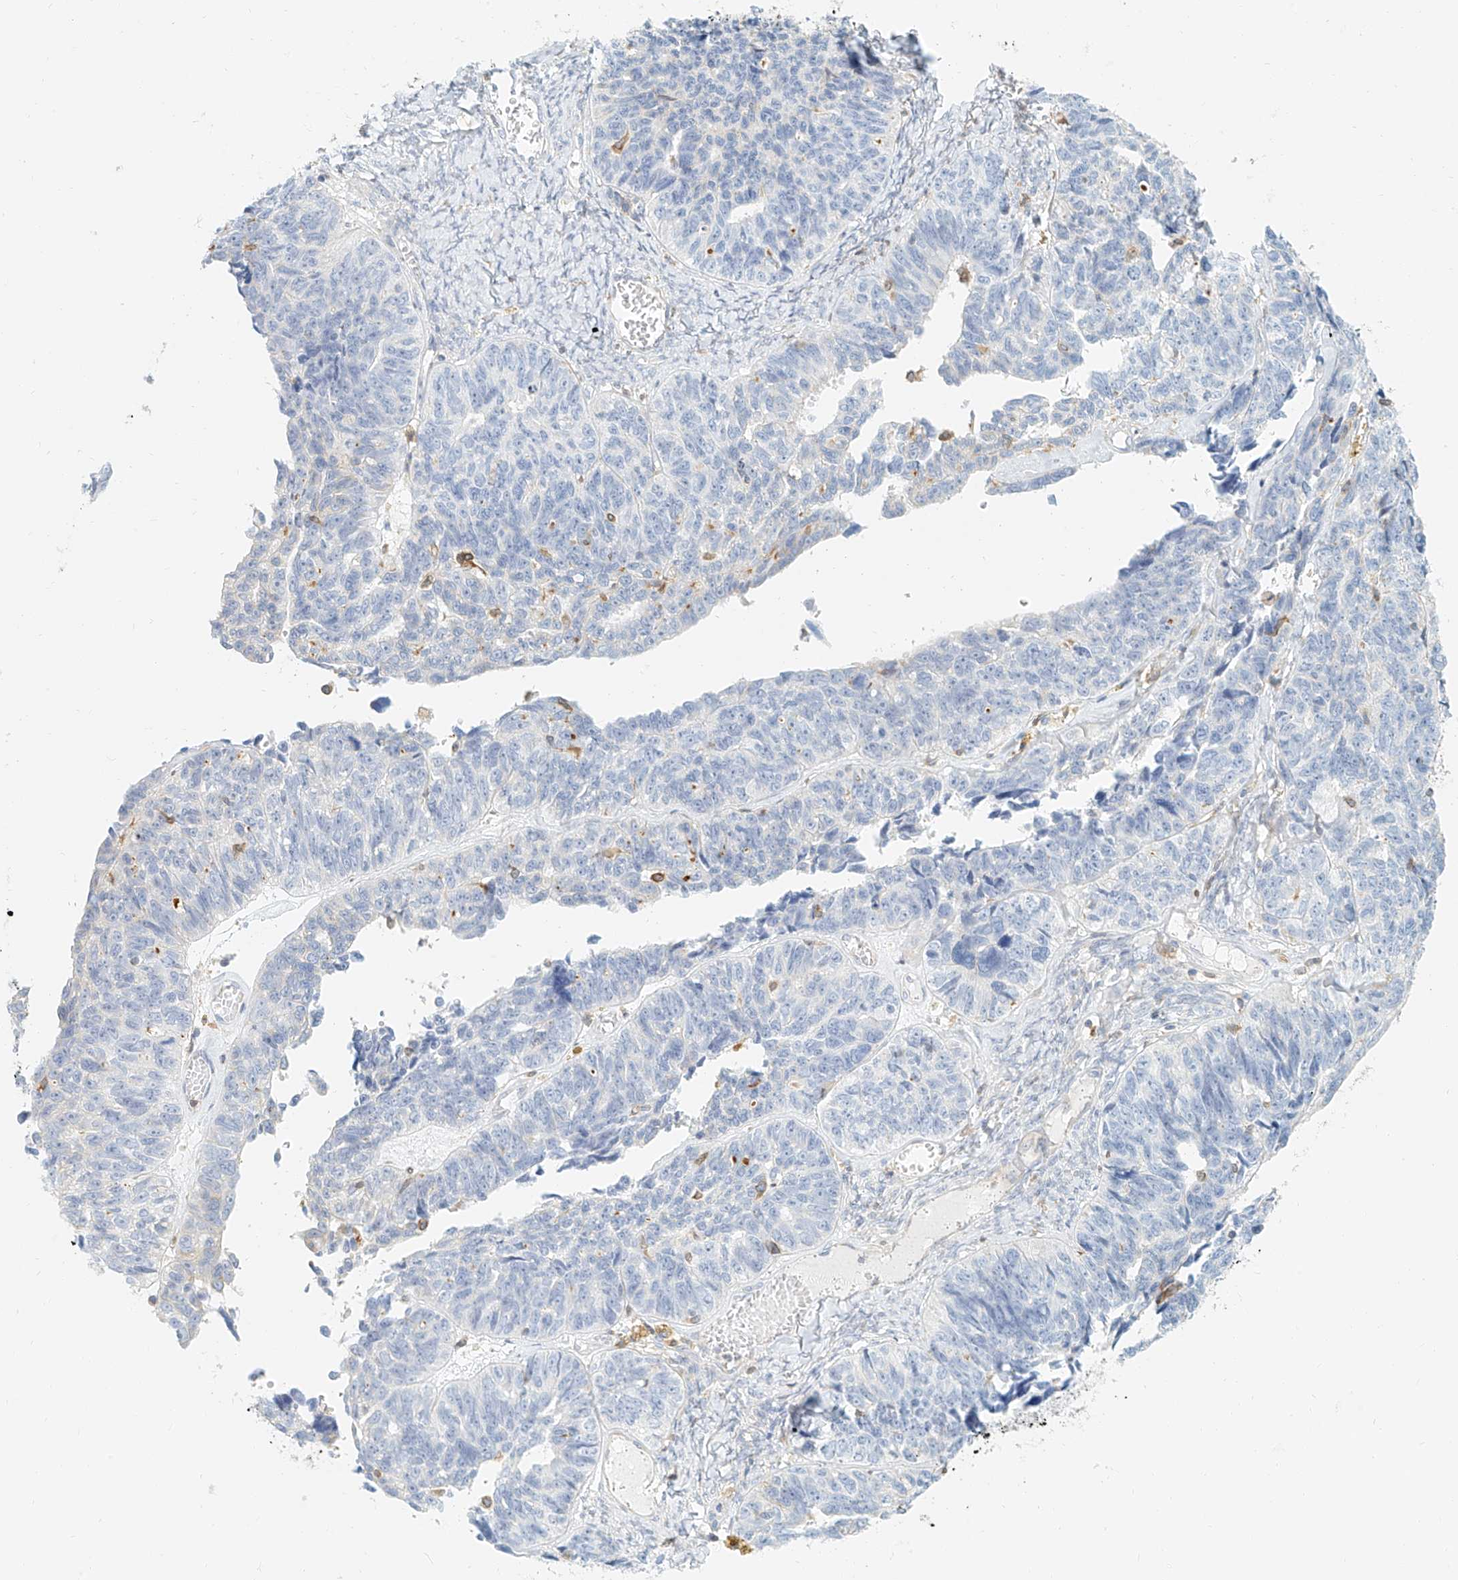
{"staining": {"intensity": "negative", "quantity": "none", "location": "none"}, "tissue": "ovarian cancer", "cell_type": "Tumor cells", "image_type": "cancer", "snomed": [{"axis": "morphology", "description": "Cystadenocarcinoma, serous, NOS"}, {"axis": "topography", "description": "Ovary"}], "caption": "Immunohistochemistry (IHC) histopathology image of human serous cystadenocarcinoma (ovarian) stained for a protein (brown), which demonstrates no staining in tumor cells.", "gene": "DHRS7", "patient": {"sex": "female", "age": 79}}